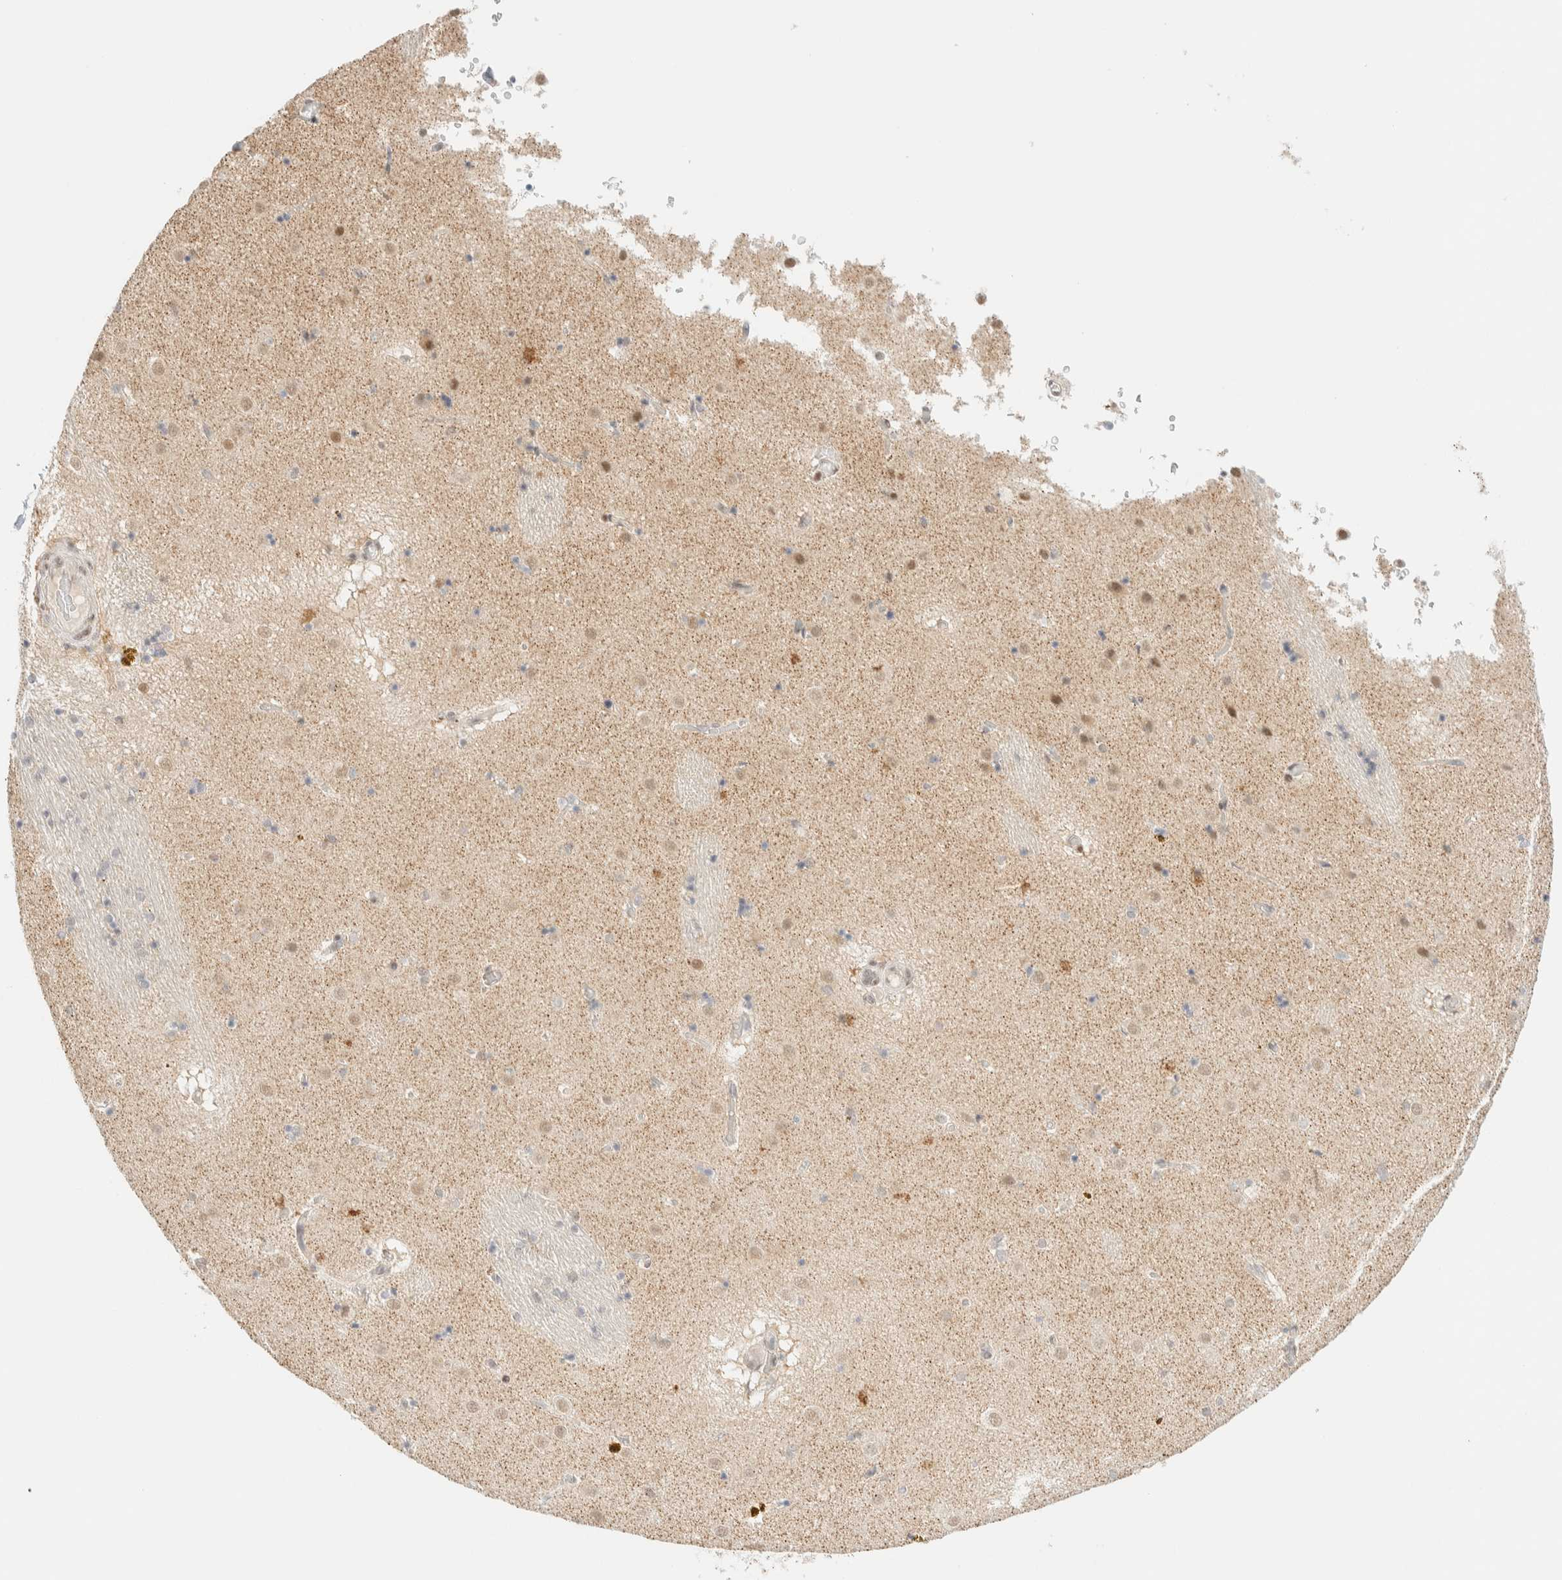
{"staining": {"intensity": "negative", "quantity": "none", "location": "none"}, "tissue": "caudate", "cell_type": "Glial cells", "image_type": "normal", "snomed": [{"axis": "morphology", "description": "Normal tissue, NOS"}, {"axis": "topography", "description": "Lateral ventricle wall"}], "caption": "High power microscopy image of an IHC photomicrograph of normal caudate, revealing no significant staining in glial cells. (DAB IHC visualized using brightfield microscopy, high magnification).", "gene": "PYGO2", "patient": {"sex": "male", "age": 70}}